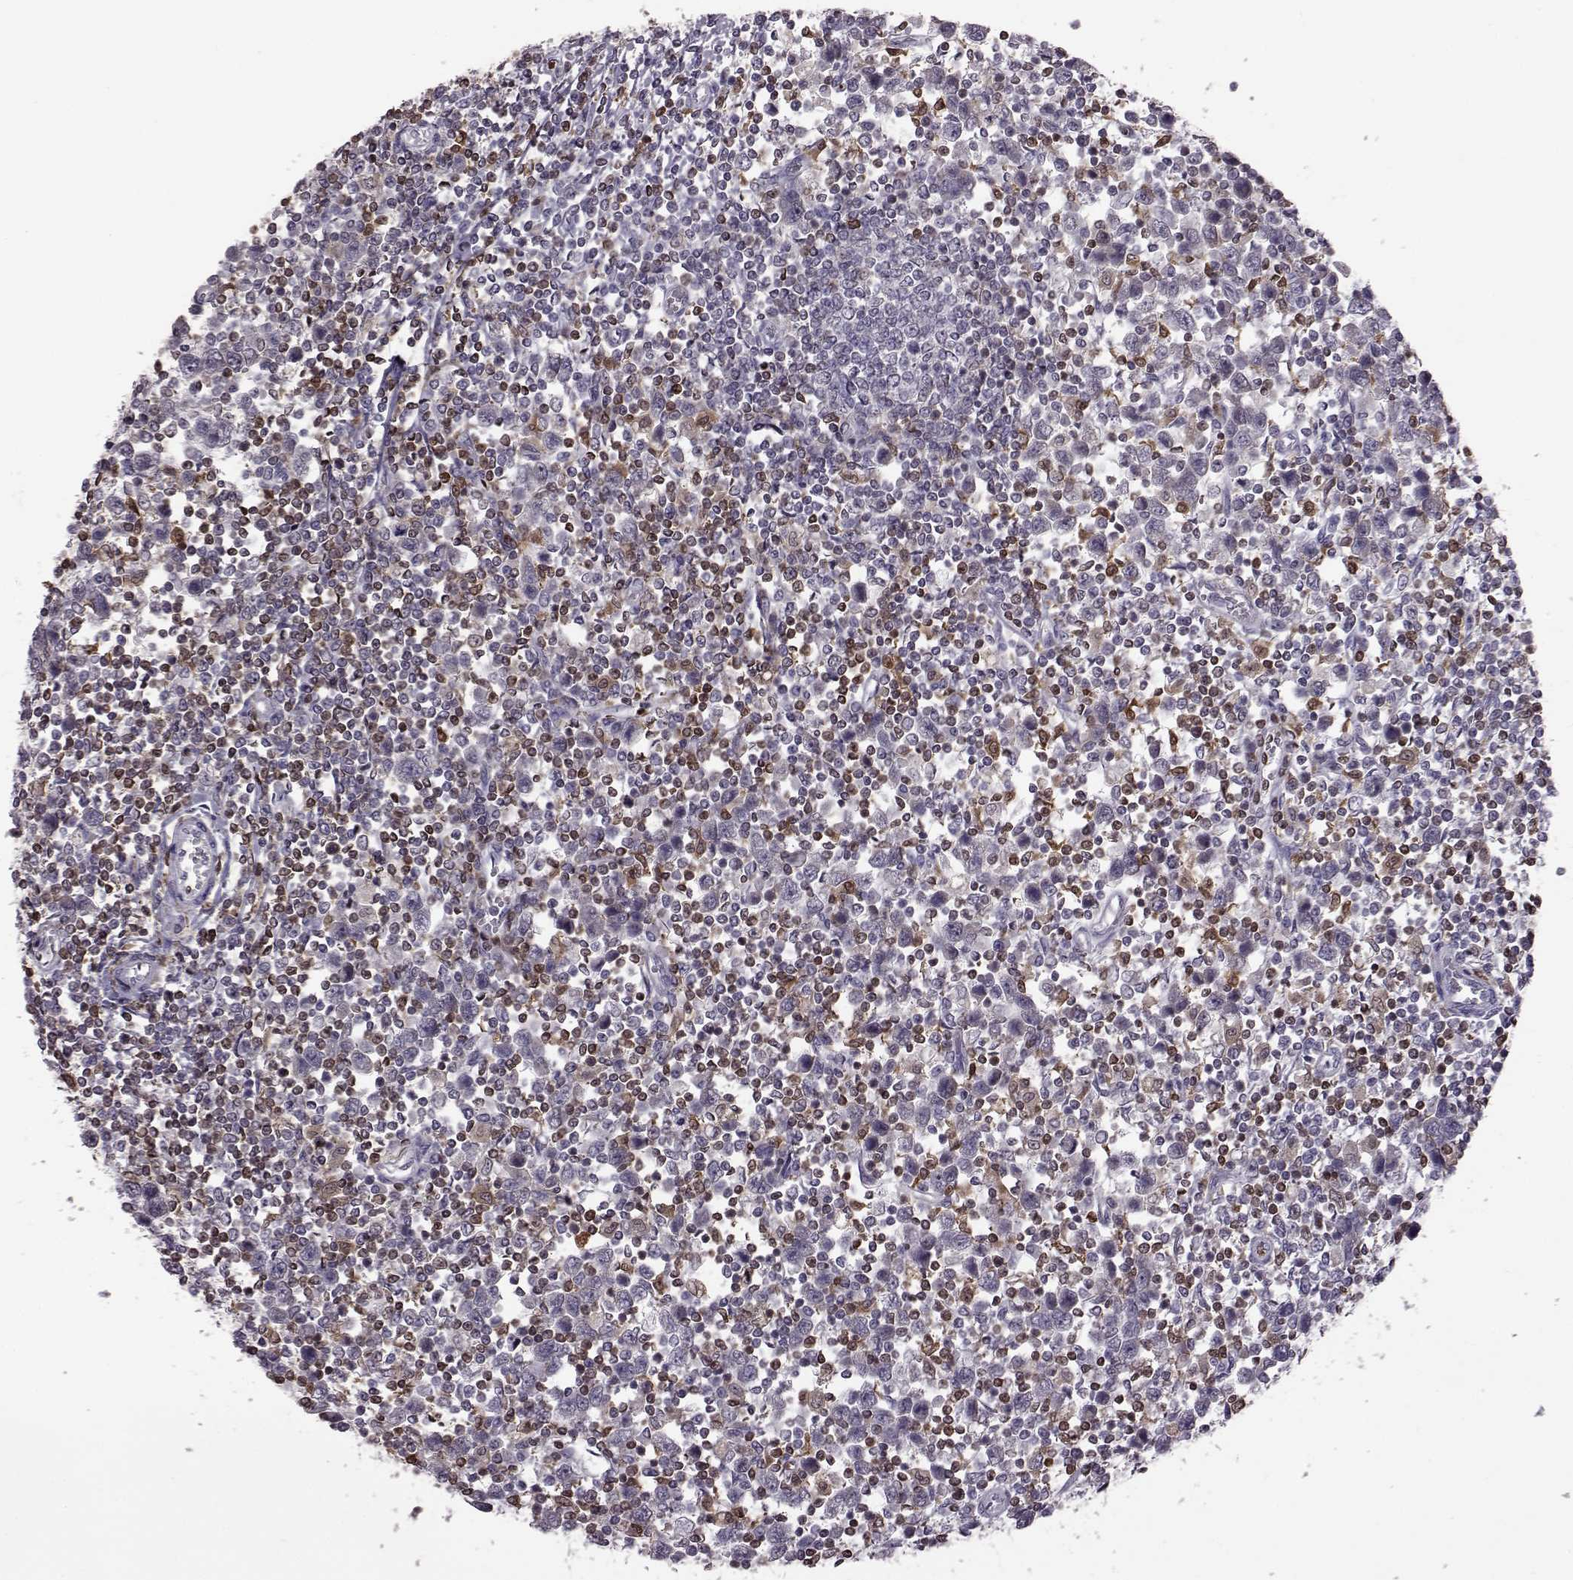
{"staining": {"intensity": "negative", "quantity": "none", "location": "none"}, "tissue": "testis cancer", "cell_type": "Tumor cells", "image_type": "cancer", "snomed": [{"axis": "morphology", "description": "Normal tissue, NOS"}, {"axis": "morphology", "description": "Seminoma, NOS"}, {"axis": "topography", "description": "Testis"}, {"axis": "topography", "description": "Epididymis"}], "caption": "Photomicrograph shows no protein positivity in tumor cells of testis cancer tissue. (Stains: DAB (3,3'-diaminobenzidine) immunohistochemistry with hematoxylin counter stain, Microscopy: brightfield microscopy at high magnification).", "gene": "DOK2", "patient": {"sex": "male", "age": 34}}